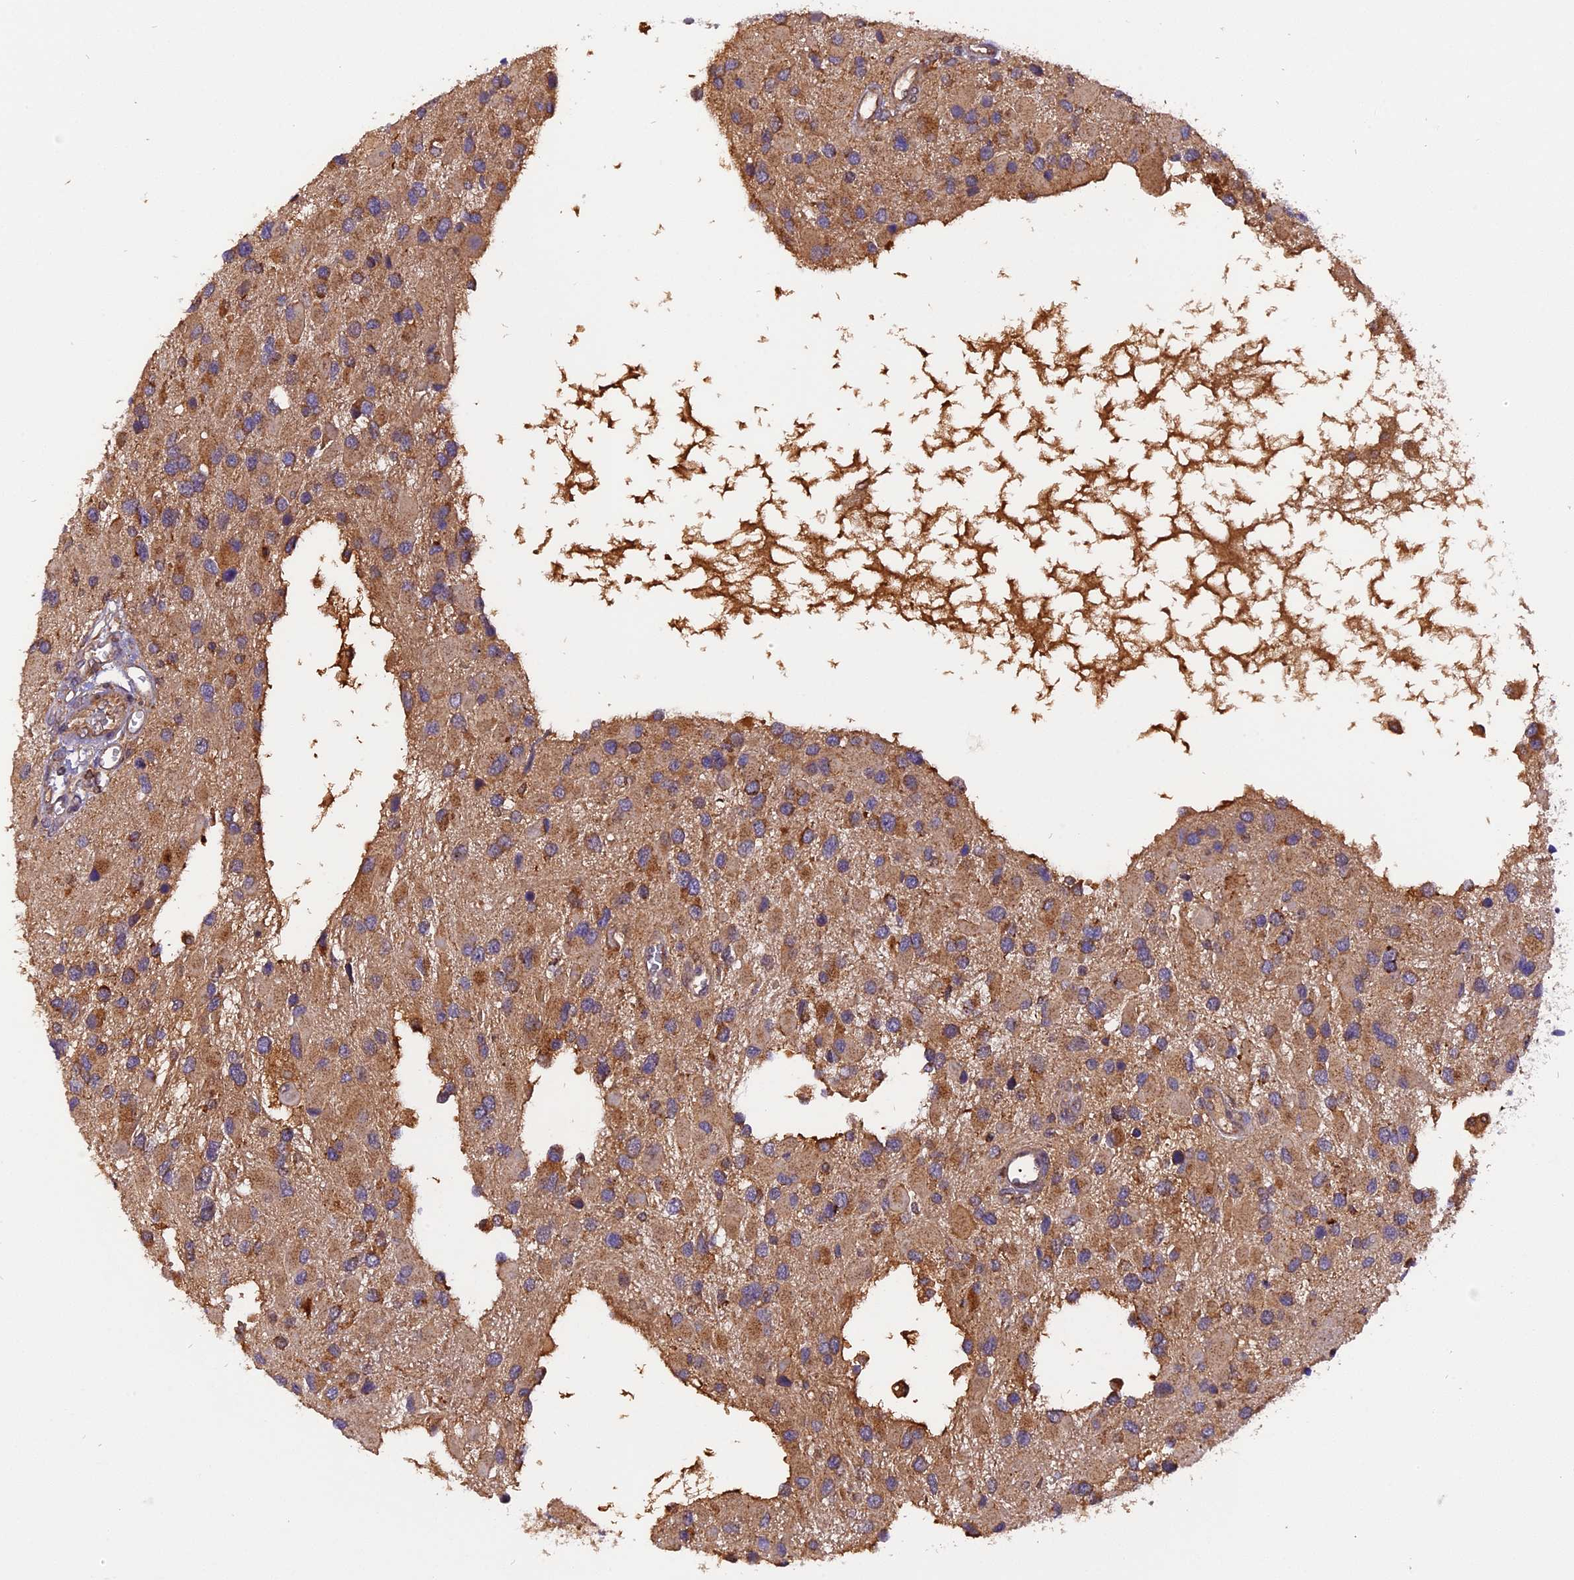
{"staining": {"intensity": "moderate", "quantity": "25%-75%", "location": "cytoplasmic/membranous"}, "tissue": "glioma", "cell_type": "Tumor cells", "image_type": "cancer", "snomed": [{"axis": "morphology", "description": "Glioma, malignant, High grade"}, {"axis": "topography", "description": "Brain"}], "caption": "Immunohistochemical staining of malignant glioma (high-grade) displays medium levels of moderate cytoplasmic/membranous protein positivity in about 25%-75% of tumor cells.", "gene": "PEX3", "patient": {"sex": "male", "age": 53}}